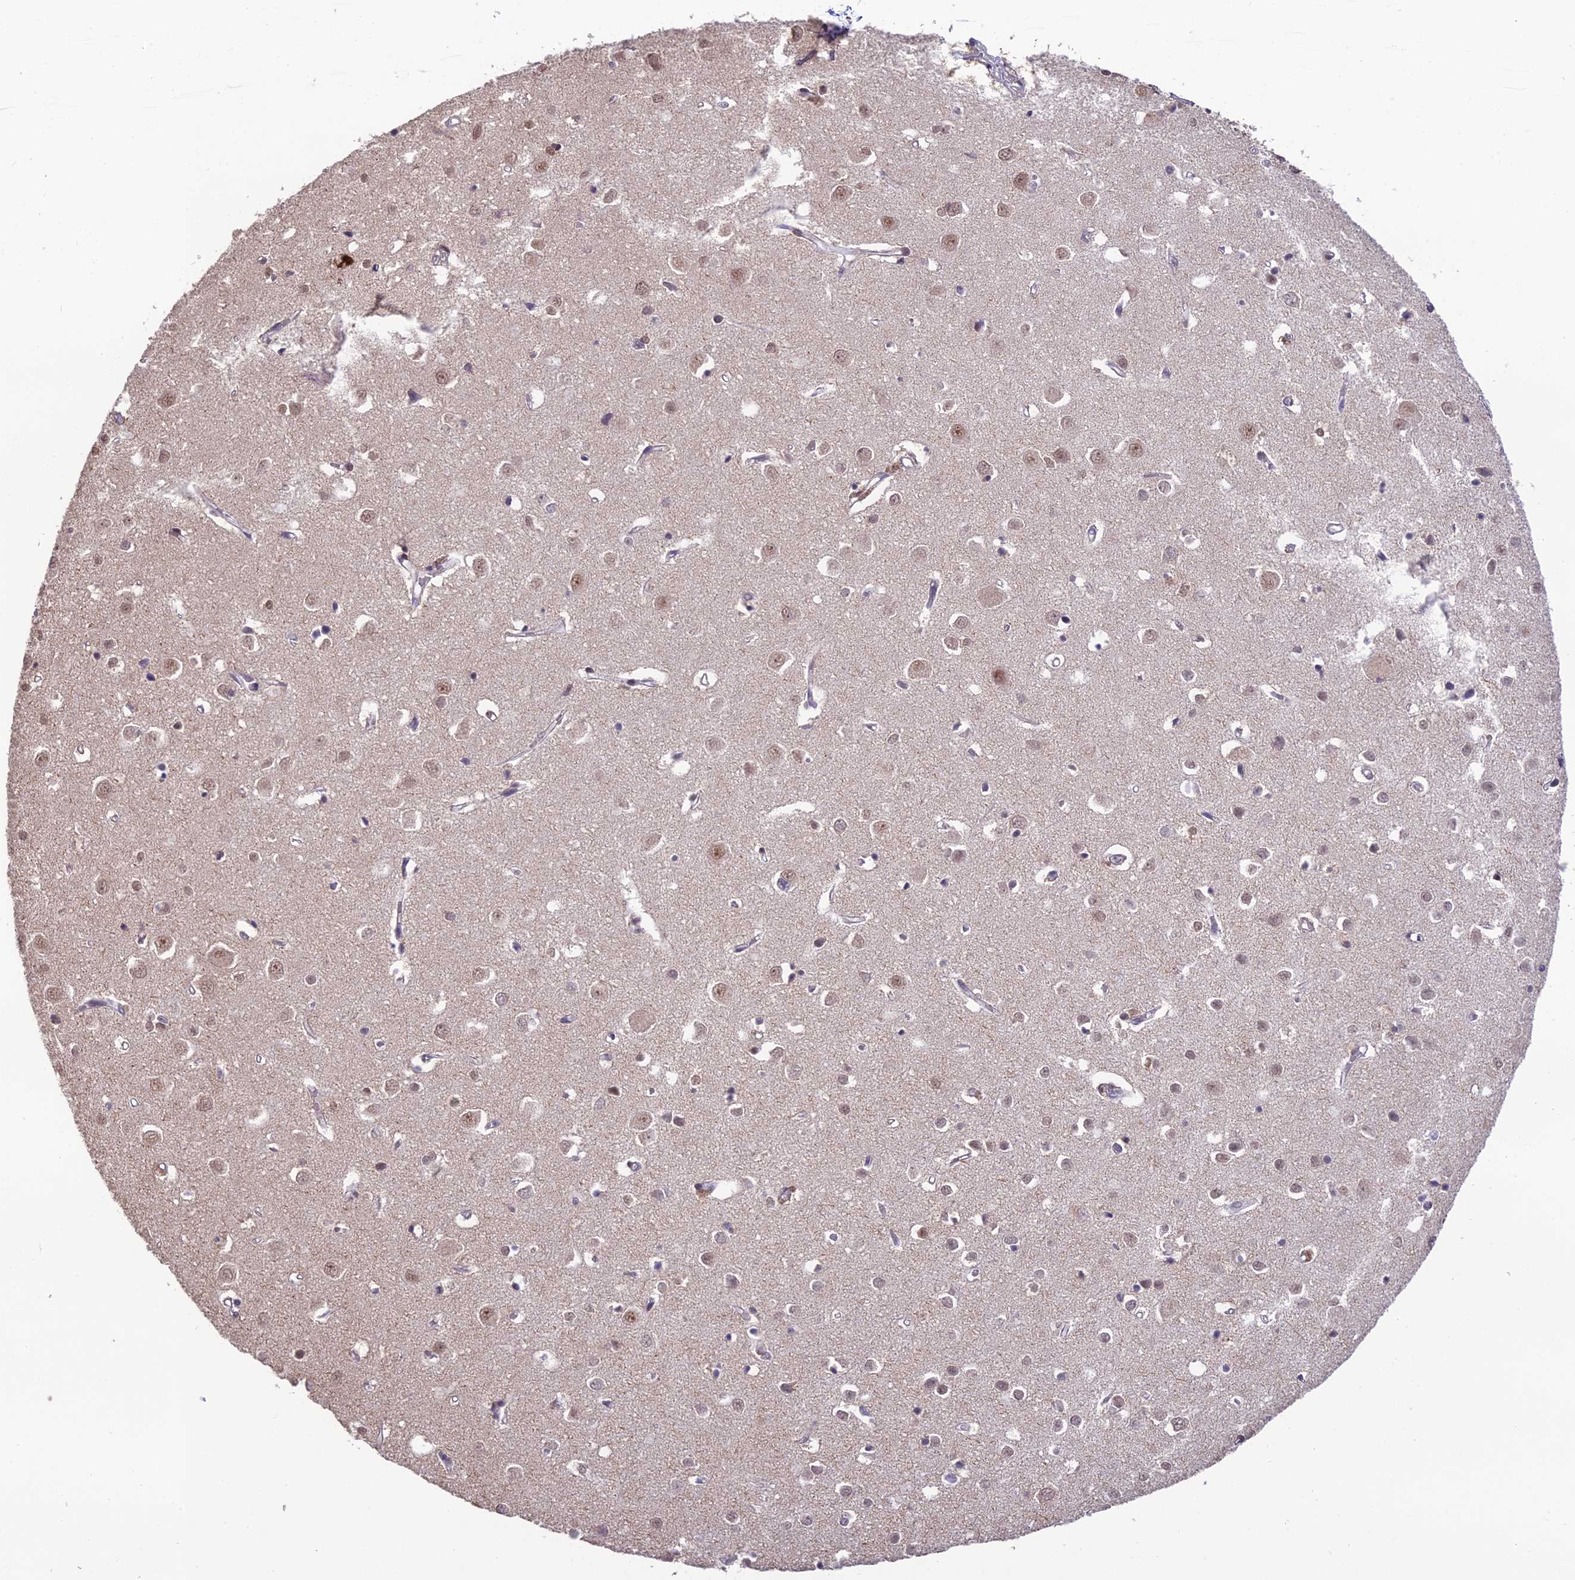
{"staining": {"intensity": "moderate", "quantity": "25%-75%", "location": "nuclear"}, "tissue": "cerebral cortex", "cell_type": "Endothelial cells", "image_type": "normal", "snomed": [{"axis": "morphology", "description": "Normal tissue, NOS"}, {"axis": "topography", "description": "Cerebral cortex"}], "caption": "Endothelial cells demonstrate moderate nuclear staining in about 25%-75% of cells in unremarkable cerebral cortex. The protein is stained brown, and the nuclei are stained in blue (DAB (3,3'-diaminobenzidine) IHC with brightfield microscopy, high magnification).", "gene": "THOC7", "patient": {"sex": "female", "age": 64}}